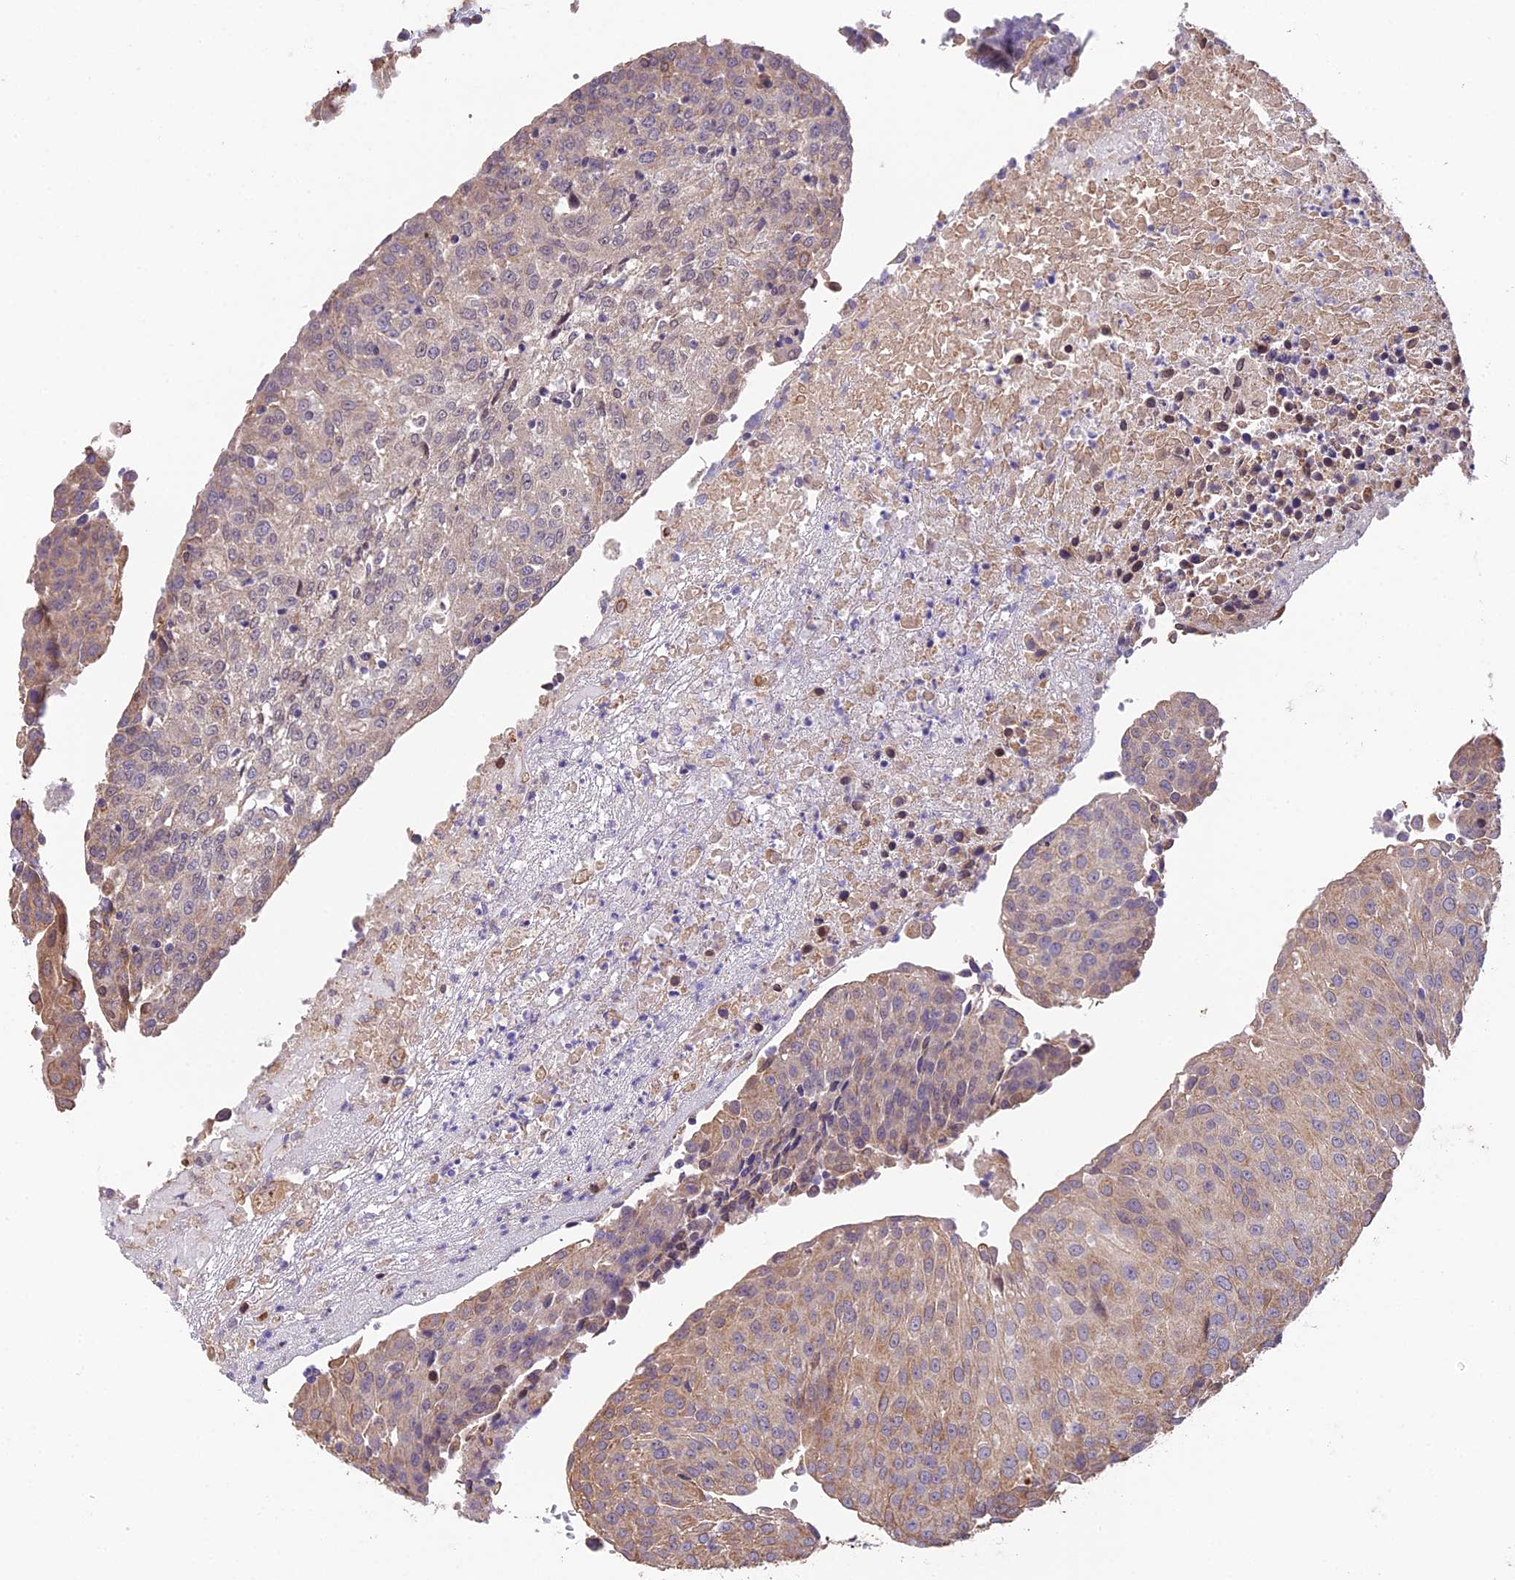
{"staining": {"intensity": "weak", "quantity": "25%-75%", "location": "cytoplasmic/membranous"}, "tissue": "urothelial cancer", "cell_type": "Tumor cells", "image_type": "cancer", "snomed": [{"axis": "morphology", "description": "Urothelial carcinoma, High grade"}, {"axis": "topography", "description": "Urinary bladder"}], "caption": "There is low levels of weak cytoplasmic/membranous expression in tumor cells of high-grade urothelial carcinoma, as demonstrated by immunohistochemical staining (brown color).", "gene": "CYP2R1", "patient": {"sex": "female", "age": 85}}